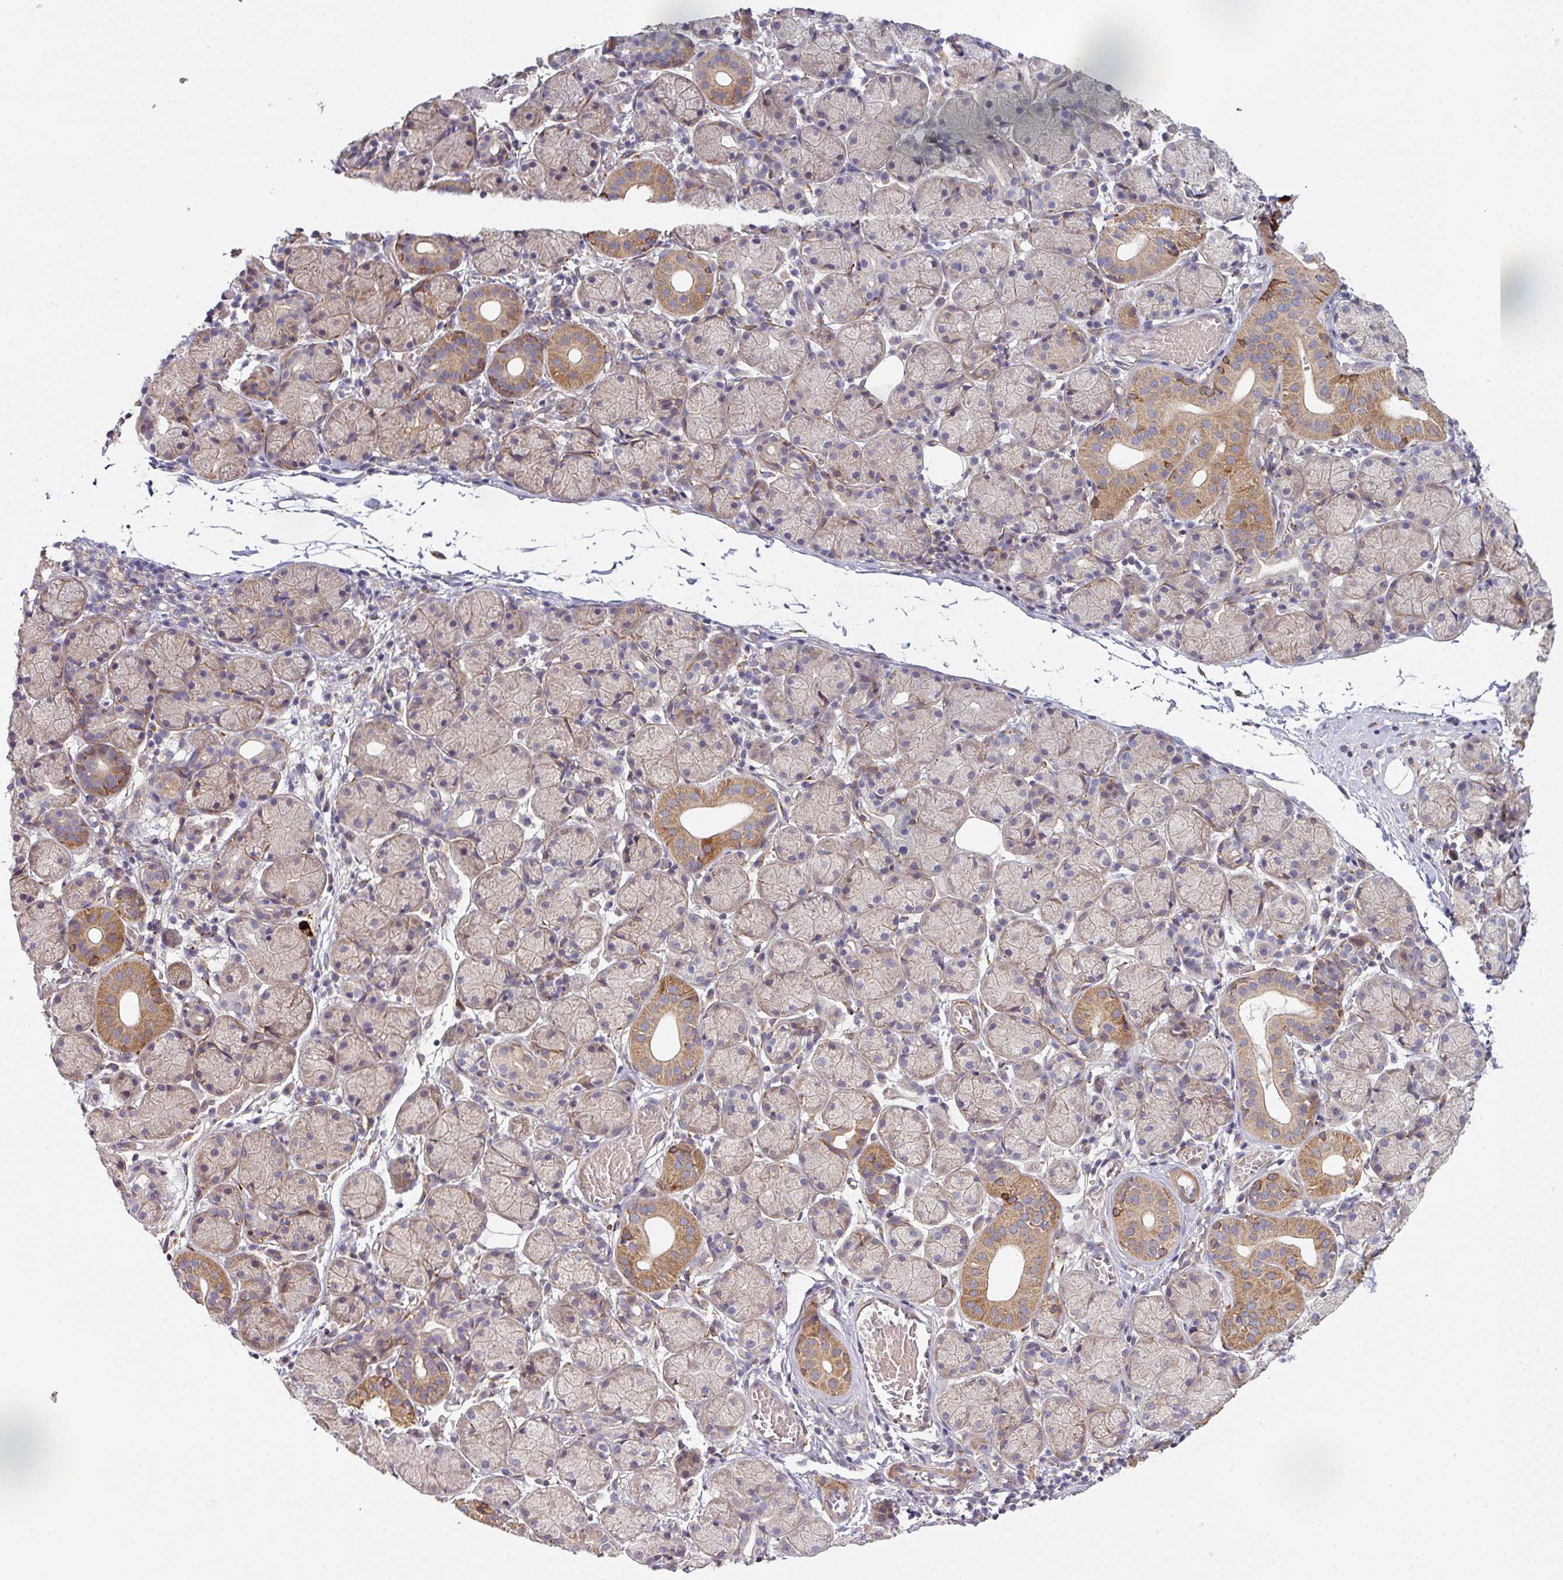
{"staining": {"intensity": "strong", "quantity": "<25%", "location": "cytoplasmic/membranous"}, "tissue": "salivary gland", "cell_type": "Glandular cells", "image_type": "normal", "snomed": [{"axis": "morphology", "description": "Normal tissue, NOS"}, {"axis": "topography", "description": "Salivary gland"}], "caption": "A medium amount of strong cytoplasmic/membranous positivity is identified in approximately <25% of glandular cells in benign salivary gland. (DAB IHC with brightfield microscopy, high magnification).", "gene": "ZNF268", "patient": {"sex": "female", "age": 24}}